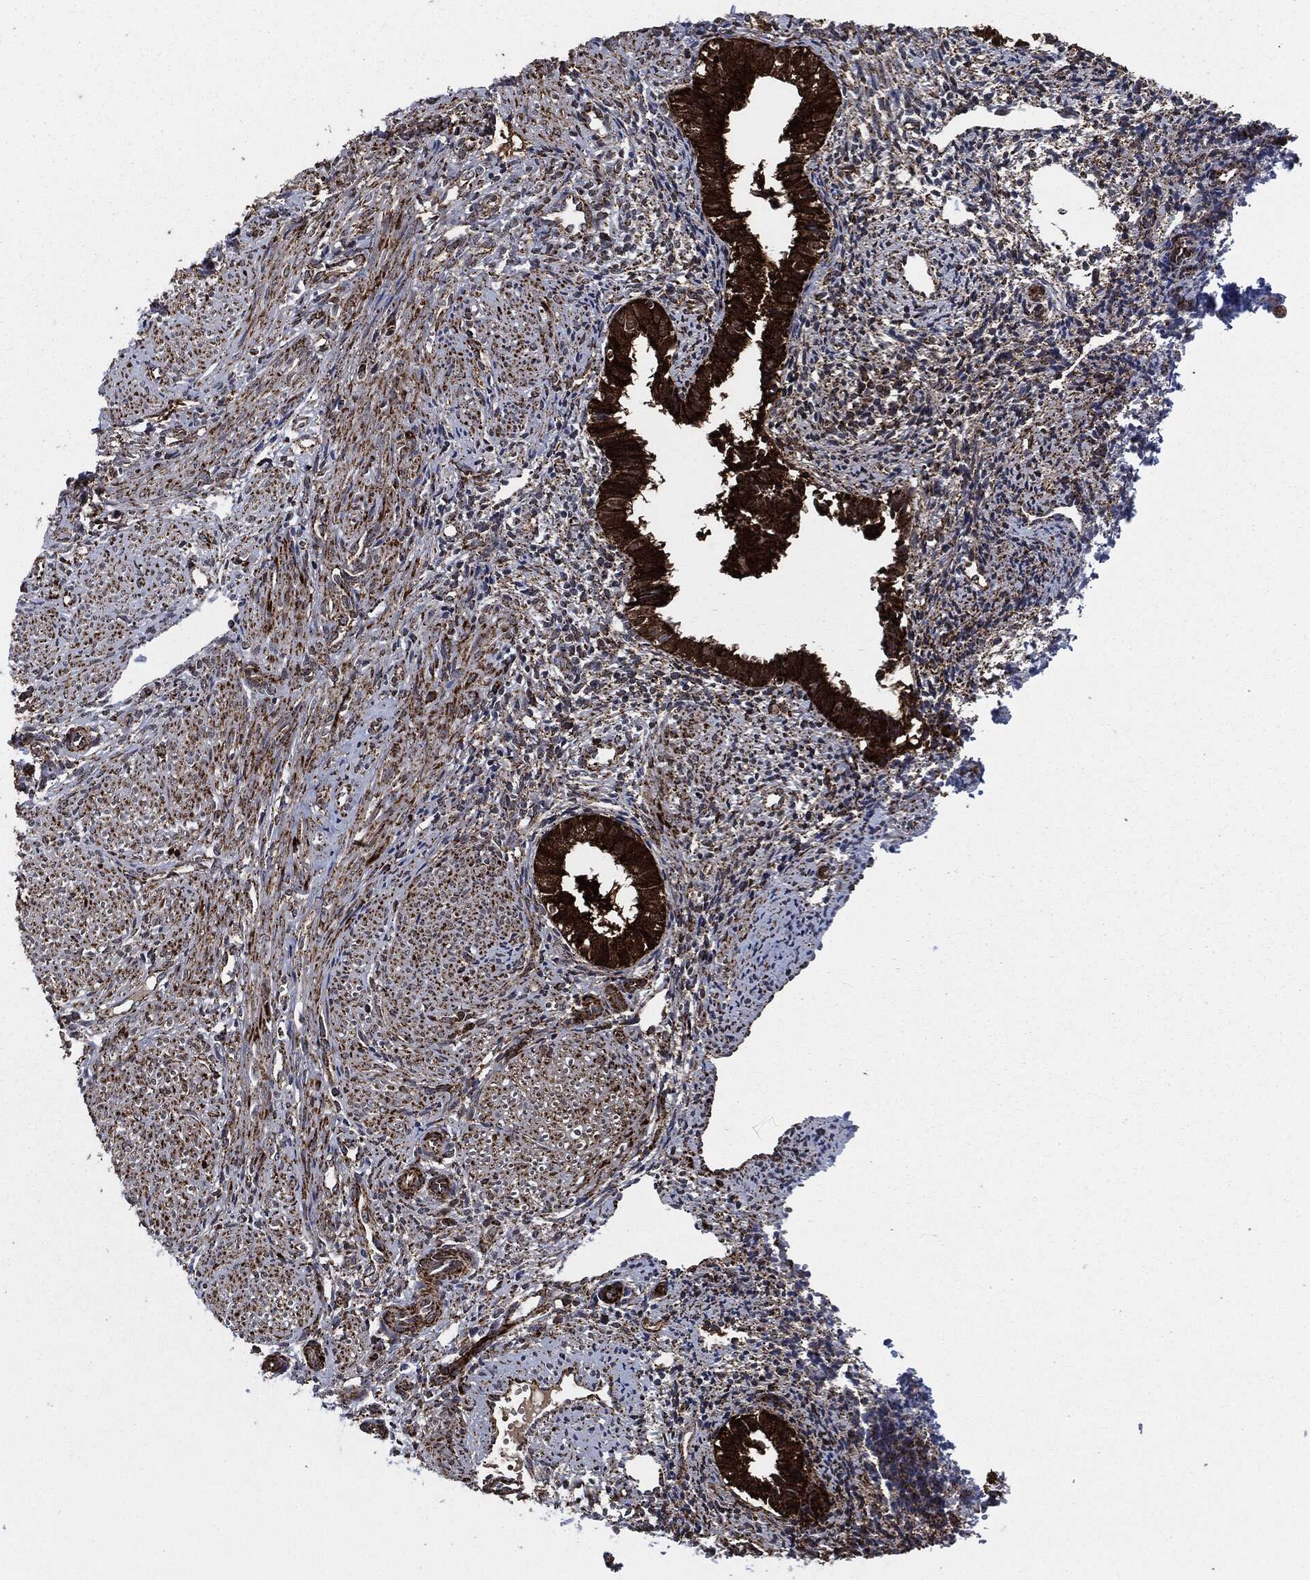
{"staining": {"intensity": "moderate", "quantity": "25%-75%", "location": "cytoplasmic/membranous"}, "tissue": "endometrium", "cell_type": "Cells in endometrial stroma", "image_type": "normal", "snomed": [{"axis": "morphology", "description": "Normal tissue, NOS"}, {"axis": "topography", "description": "Endometrium"}], "caption": "A micrograph showing moderate cytoplasmic/membranous positivity in approximately 25%-75% of cells in endometrial stroma in normal endometrium, as visualized by brown immunohistochemical staining.", "gene": "FH", "patient": {"sex": "female", "age": 47}}